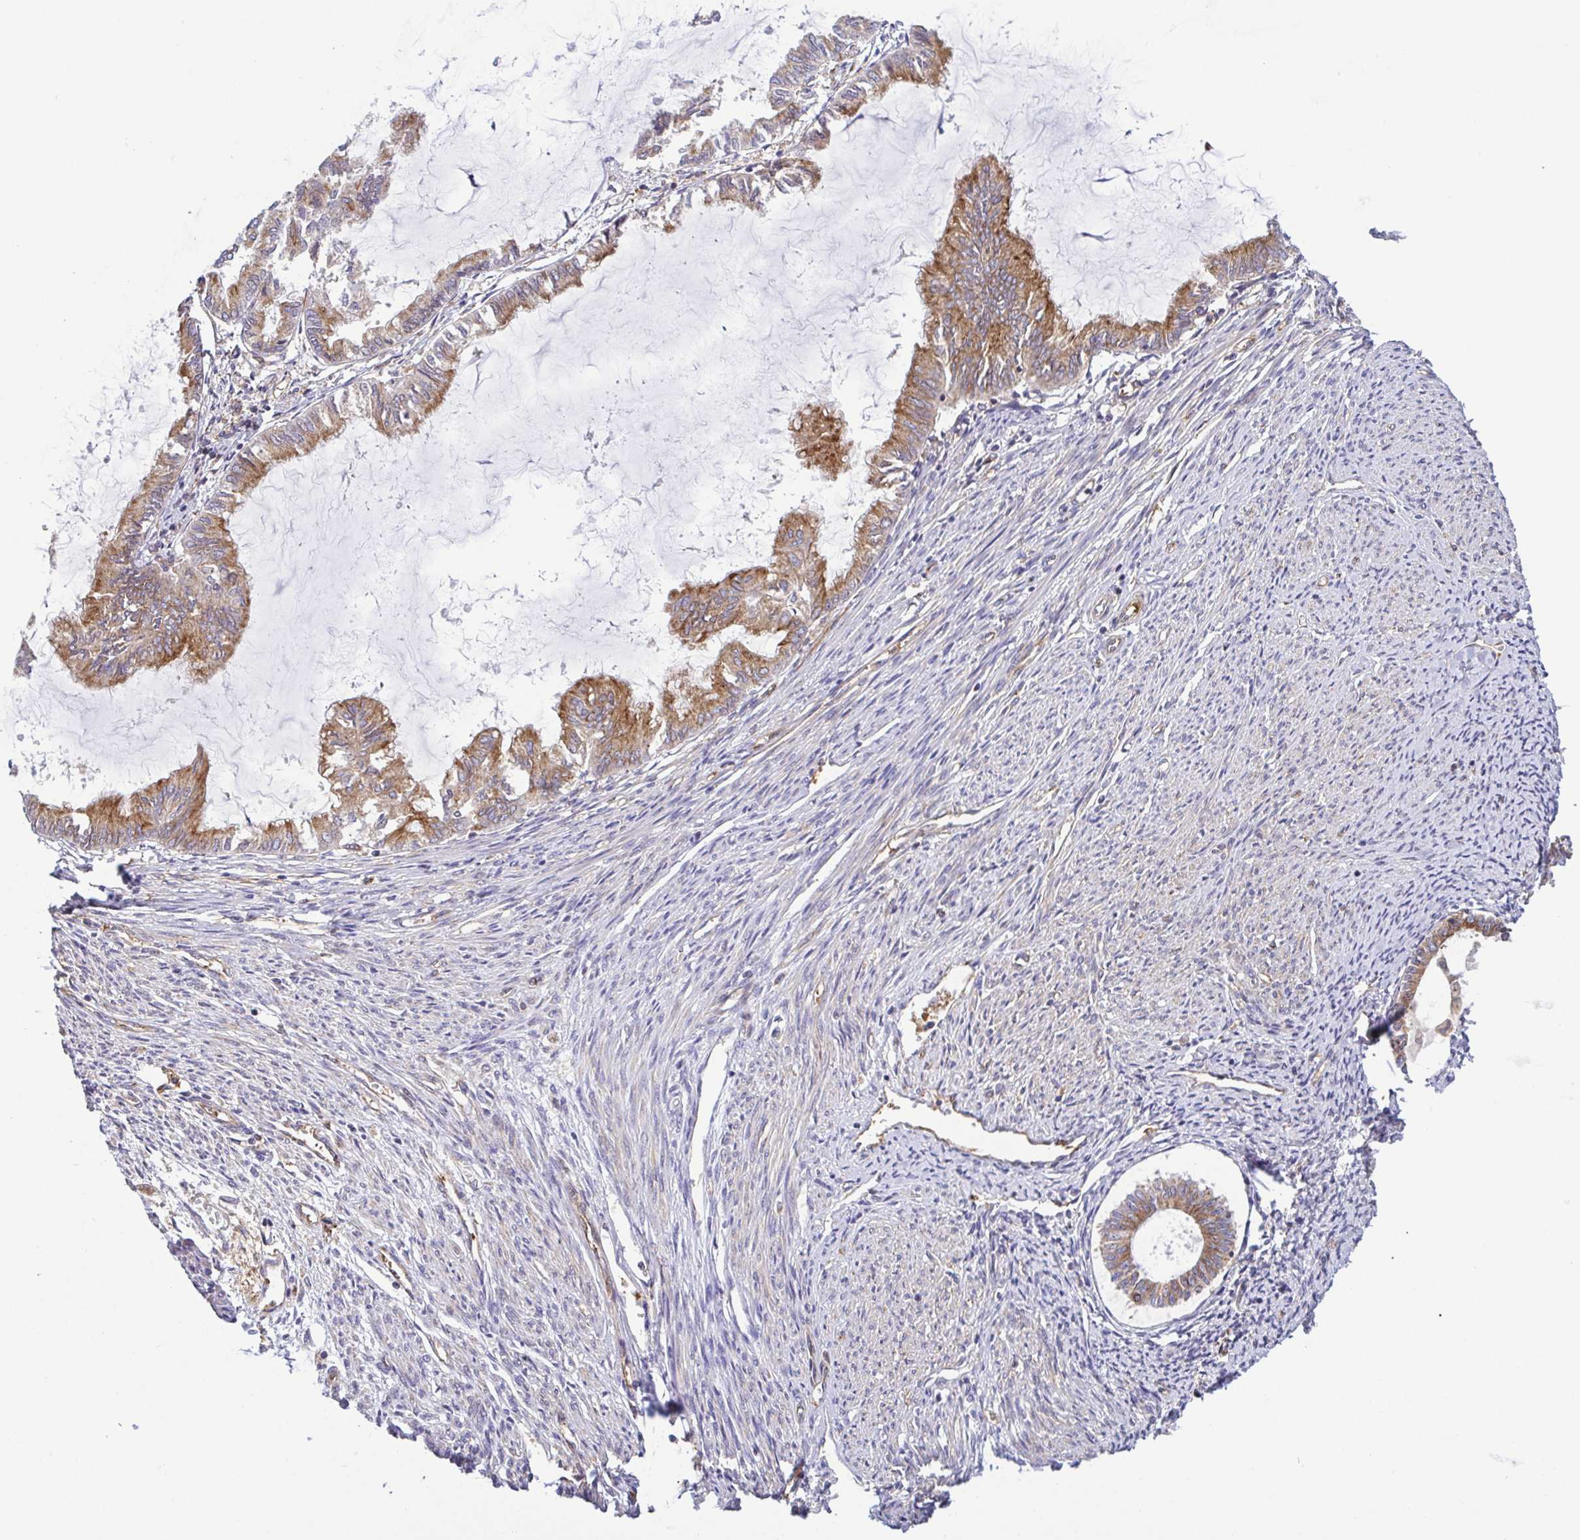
{"staining": {"intensity": "moderate", "quantity": ">75%", "location": "cytoplasmic/membranous"}, "tissue": "endometrial cancer", "cell_type": "Tumor cells", "image_type": "cancer", "snomed": [{"axis": "morphology", "description": "Adenocarcinoma, NOS"}, {"axis": "topography", "description": "Endometrium"}], "caption": "This micrograph demonstrates endometrial cancer (adenocarcinoma) stained with immunohistochemistry (IHC) to label a protein in brown. The cytoplasmic/membranous of tumor cells show moderate positivity for the protein. Nuclei are counter-stained blue.", "gene": "KIF5B", "patient": {"sex": "female", "age": 86}}